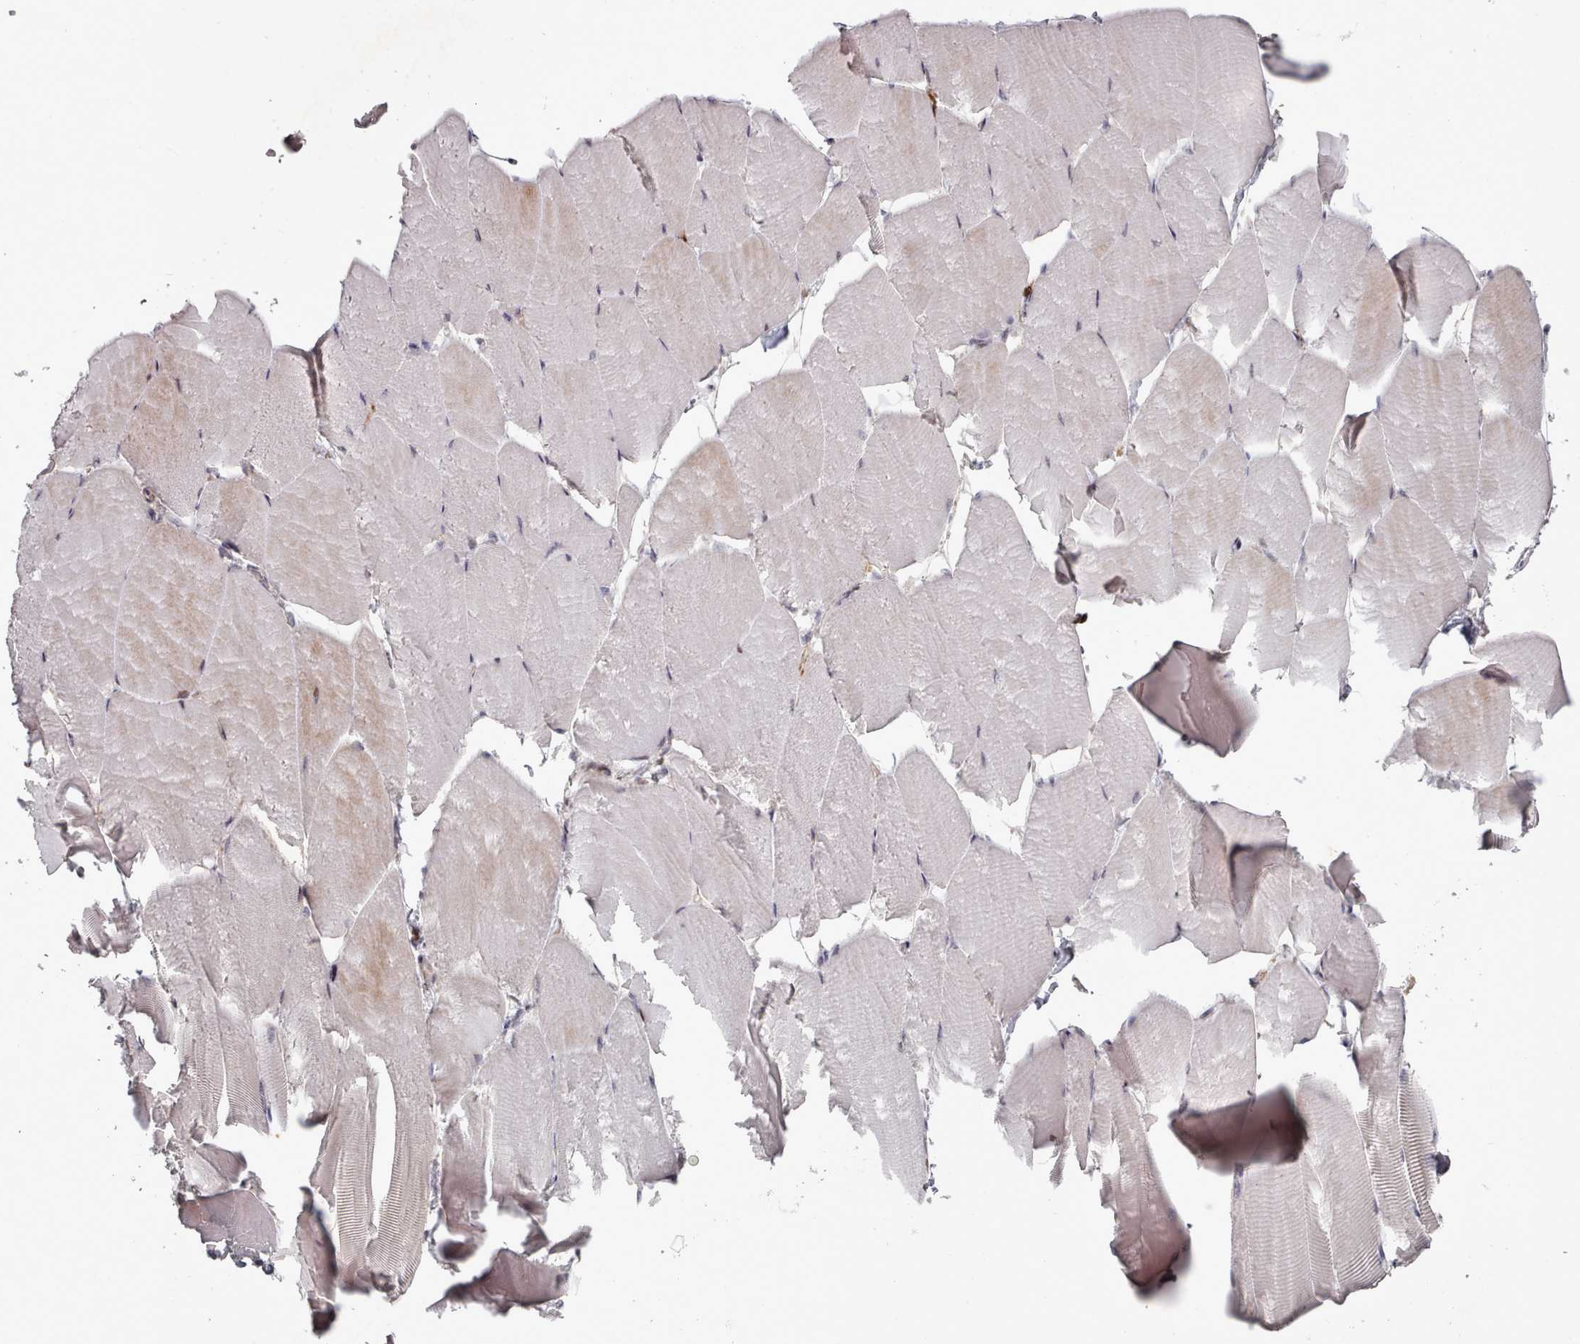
{"staining": {"intensity": "weak", "quantity": "<25%", "location": "cytoplasmic/membranous"}, "tissue": "skeletal muscle", "cell_type": "Myocytes", "image_type": "normal", "snomed": [{"axis": "morphology", "description": "Normal tissue, NOS"}, {"axis": "topography", "description": "Skeletal muscle"}], "caption": "Immunohistochemistry histopathology image of normal skeletal muscle: human skeletal muscle stained with DAB demonstrates no significant protein positivity in myocytes.", "gene": "COL8A2", "patient": {"sex": "male", "age": 25}}